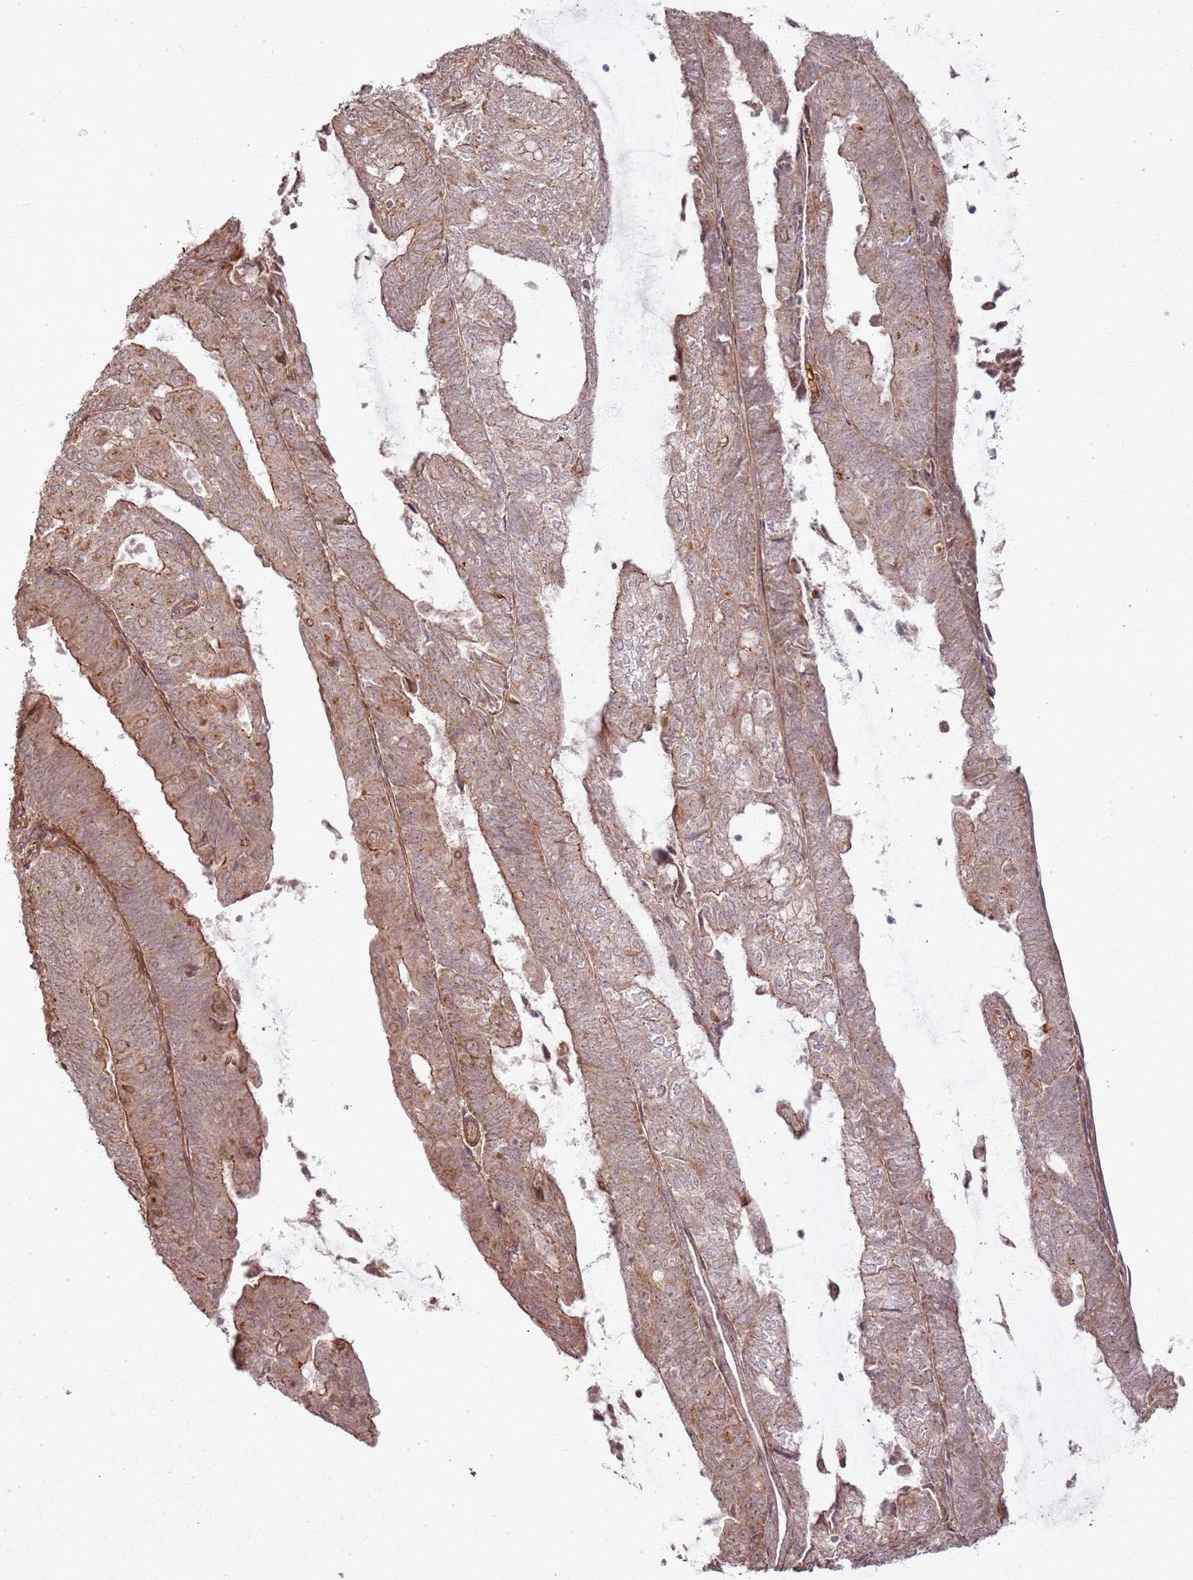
{"staining": {"intensity": "moderate", "quantity": "25%-75%", "location": "cytoplasmic/membranous"}, "tissue": "endometrial cancer", "cell_type": "Tumor cells", "image_type": "cancer", "snomed": [{"axis": "morphology", "description": "Adenocarcinoma, NOS"}, {"axis": "topography", "description": "Endometrium"}], "caption": "Immunohistochemical staining of human adenocarcinoma (endometrial) shows medium levels of moderate cytoplasmic/membranous positivity in about 25%-75% of tumor cells.", "gene": "ZNF623", "patient": {"sex": "female", "age": 81}}